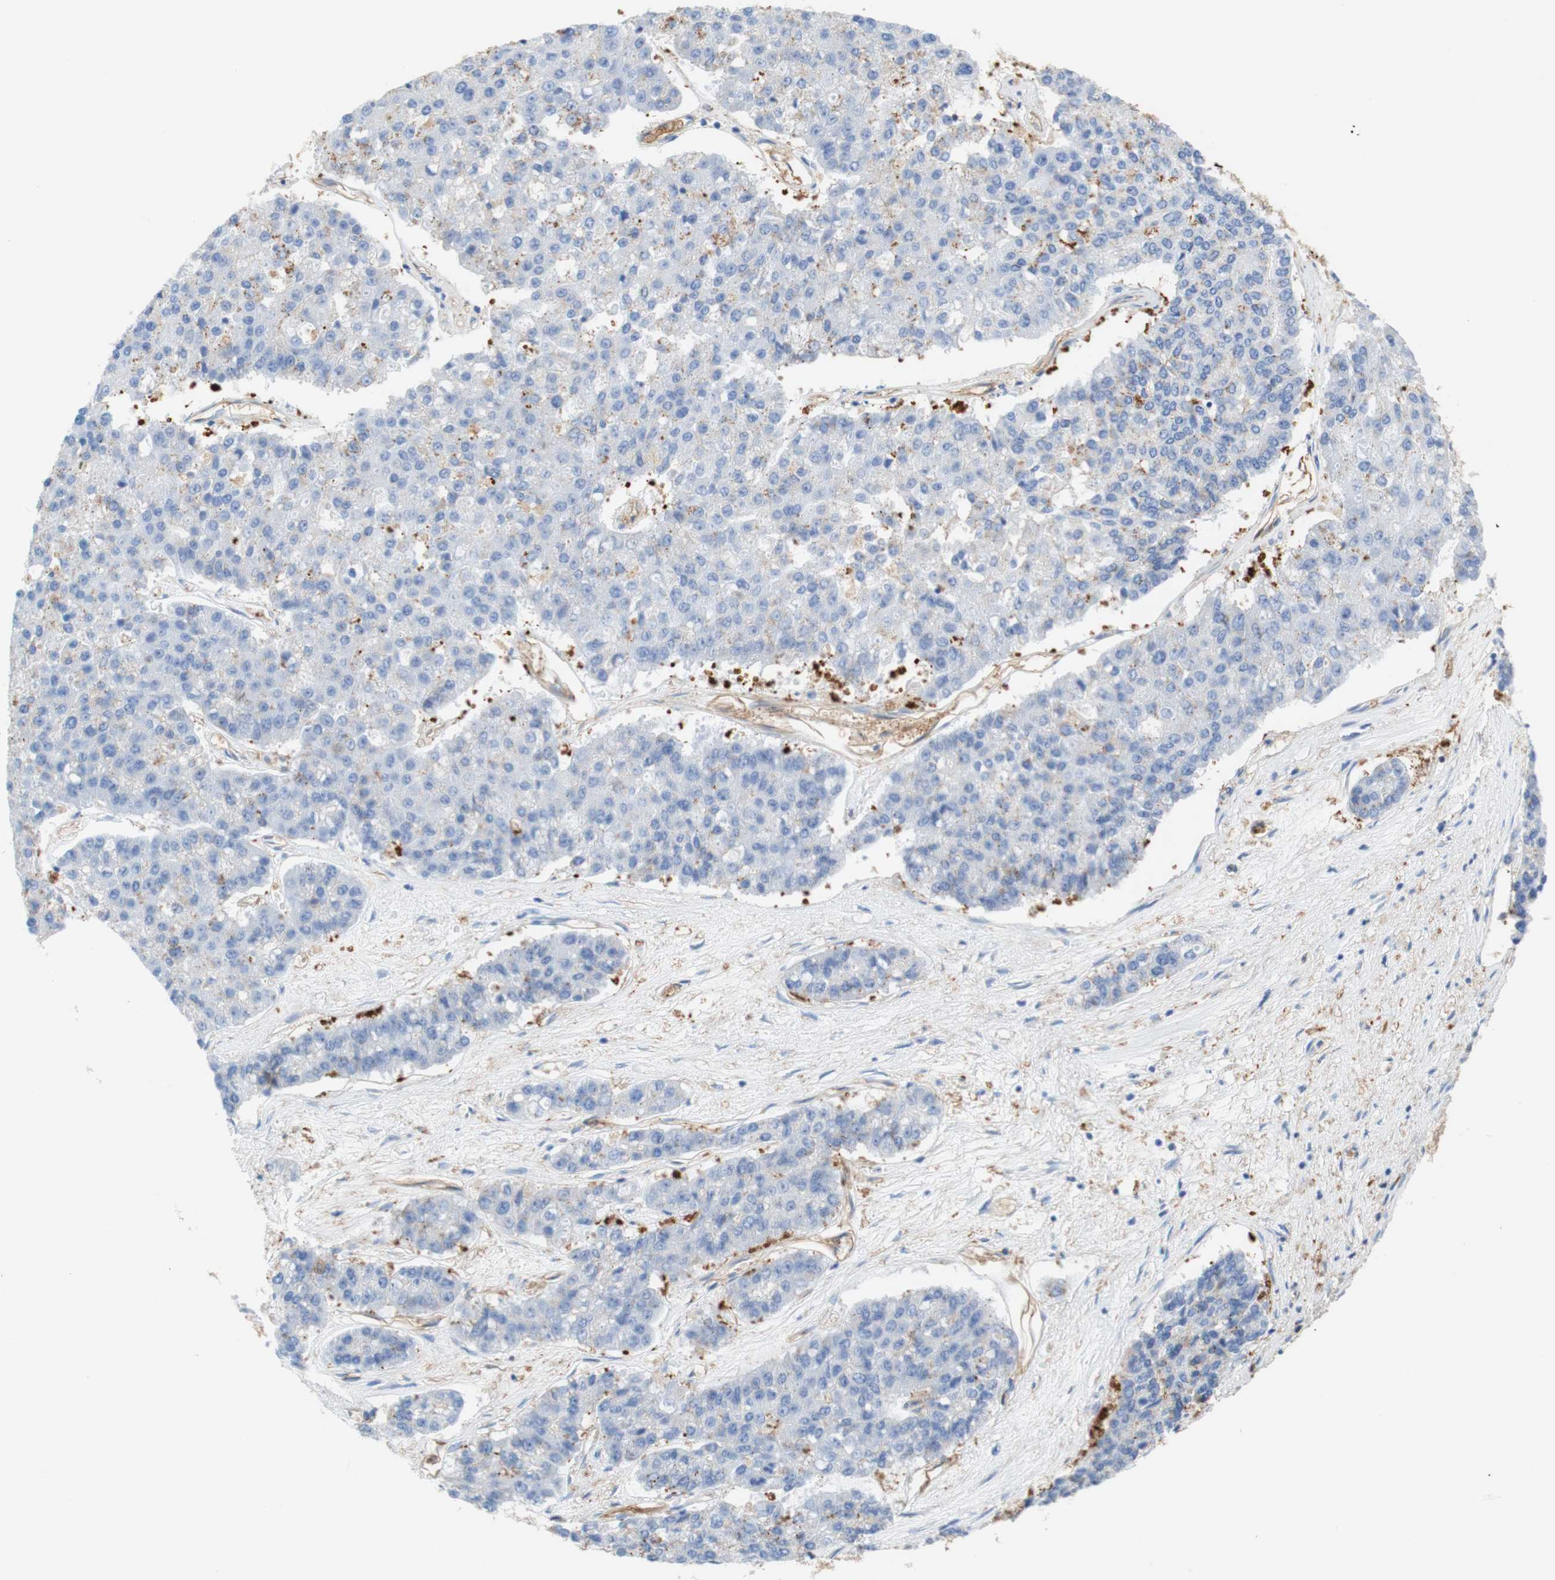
{"staining": {"intensity": "negative", "quantity": "none", "location": "none"}, "tissue": "pancreatic cancer", "cell_type": "Tumor cells", "image_type": "cancer", "snomed": [{"axis": "morphology", "description": "Adenocarcinoma, NOS"}, {"axis": "topography", "description": "Pancreas"}], "caption": "Immunohistochemistry (IHC) histopathology image of human pancreatic cancer (adenocarcinoma) stained for a protein (brown), which reveals no expression in tumor cells. (Immunohistochemistry (IHC), brightfield microscopy, high magnification).", "gene": "STOM", "patient": {"sex": "male", "age": 50}}